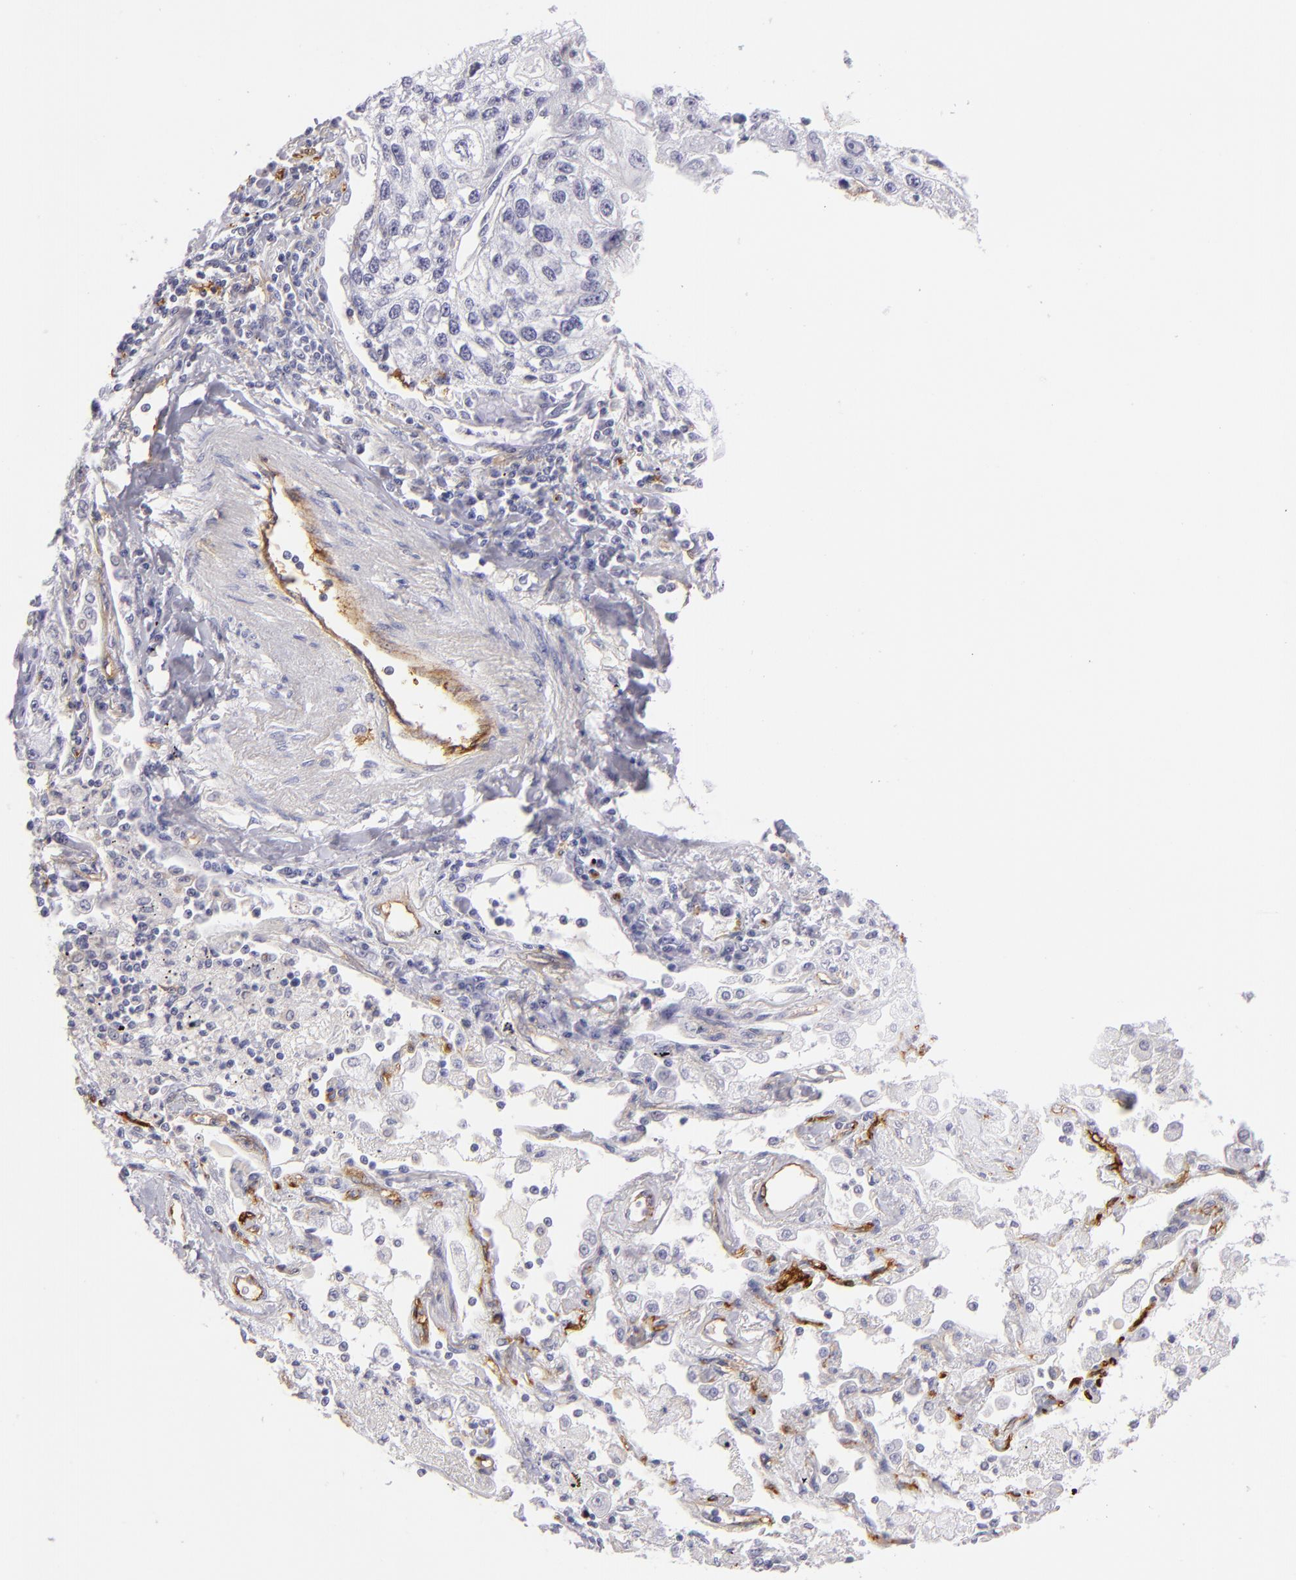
{"staining": {"intensity": "weak", "quantity": "<25%", "location": "cytoplasmic/membranous"}, "tissue": "lung cancer", "cell_type": "Tumor cells", "image_type": "cancer", "snomed": [{"axis": "morphology", "description": "Squamous cell carcinoma, NOS"}, {"axis": "topography", "description": "Lung"}], "caption": "IHC of human lung cancer (squamous cell carcinoma) reveals no expression in tumor cells.", "gene": "THBD", "patient": {"sex": "male", "age": 75}}